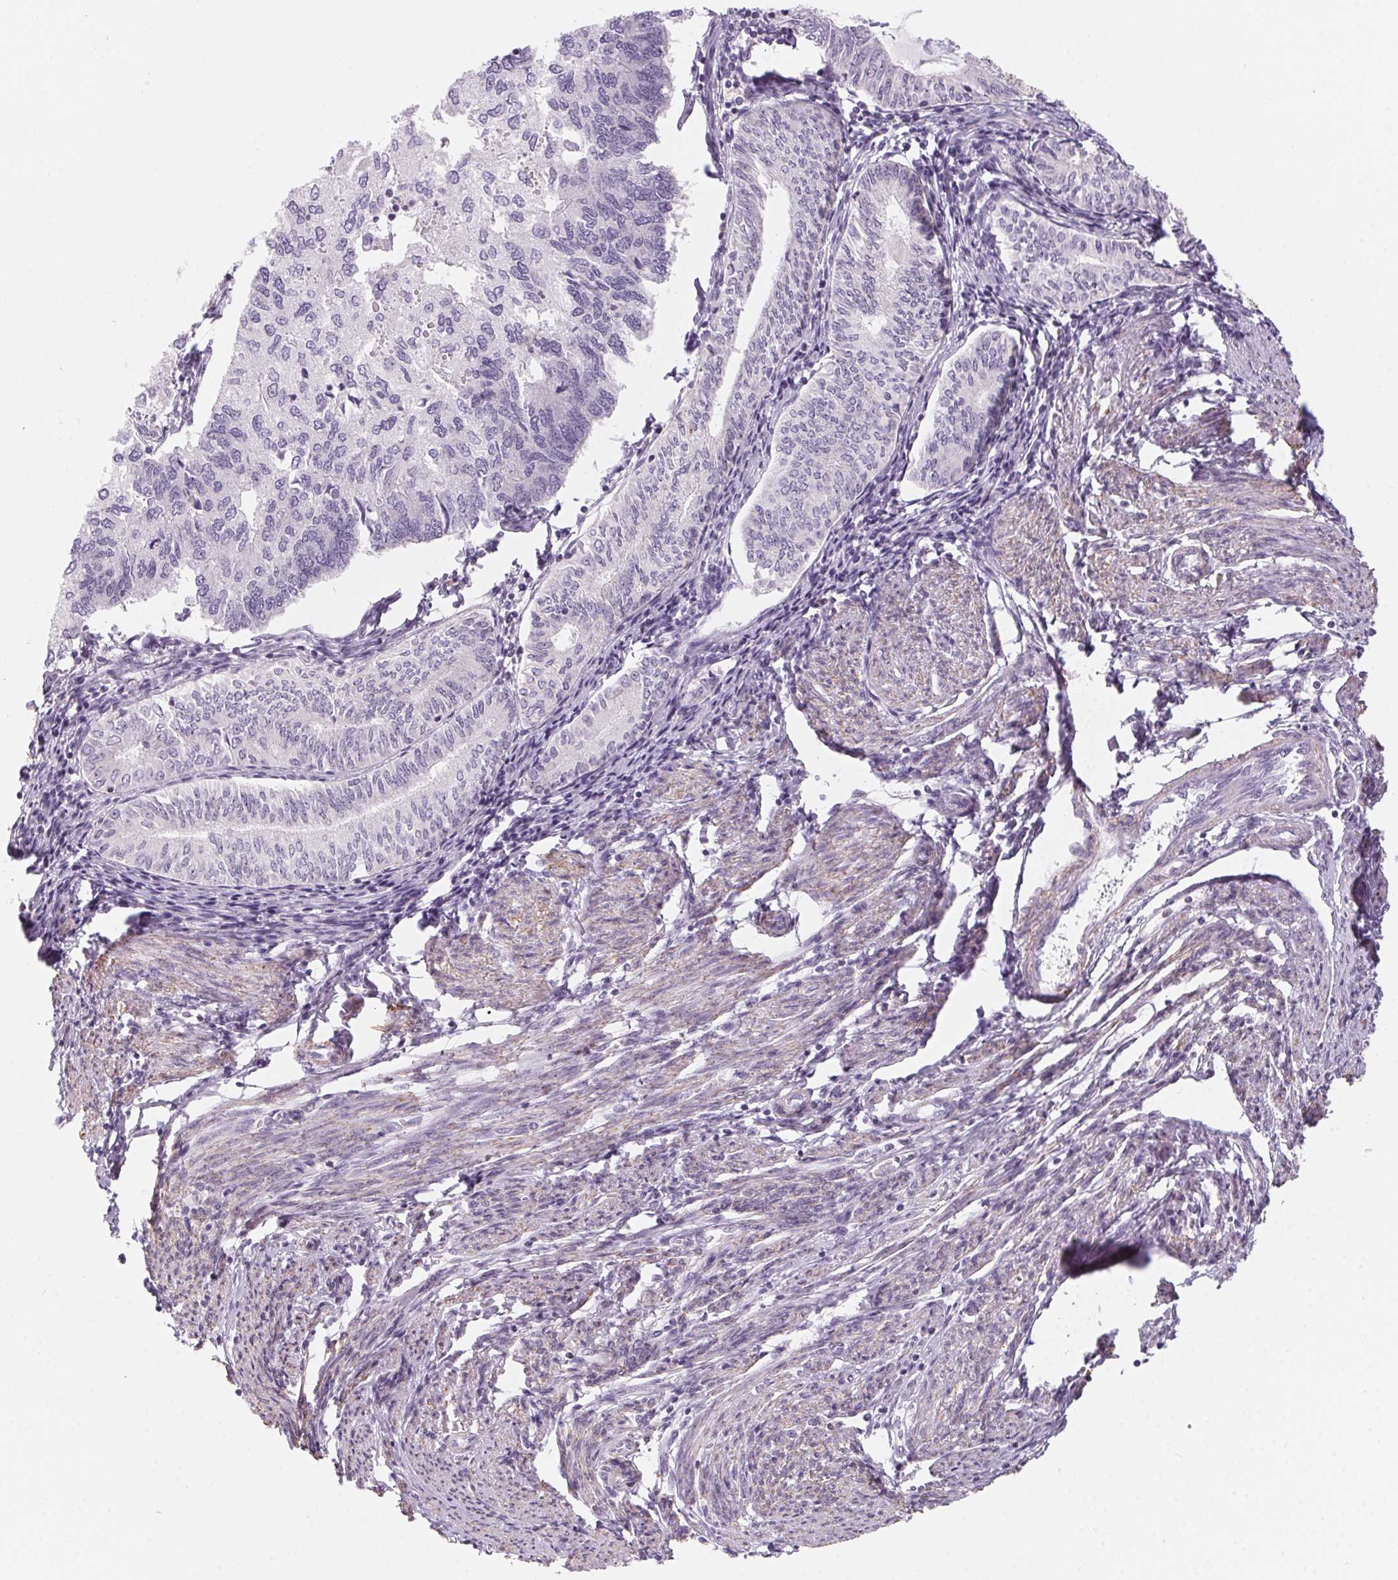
{"staining": {"intensity": "negative", "quantity": "none", "location": "none"}, "tissue": "endometrial cancer", "cell_type": "Tumor cells", "image_type": "cancer", "snomed": [{"axis": "morphology", "description": "Carcinoma, NOS"}, {"axis": "topography", "description": "Uterus"}], "caption": "High magnification brightfield microscopy of endometrial carcinoma stained with DAB (3,3'-diaminobenzidine) (brown) and counterstained with hematoxylin (blue): tumor cells show no significant staining.", "gene": "PRPH", "patient": {"sex": "female", "age": 76}}